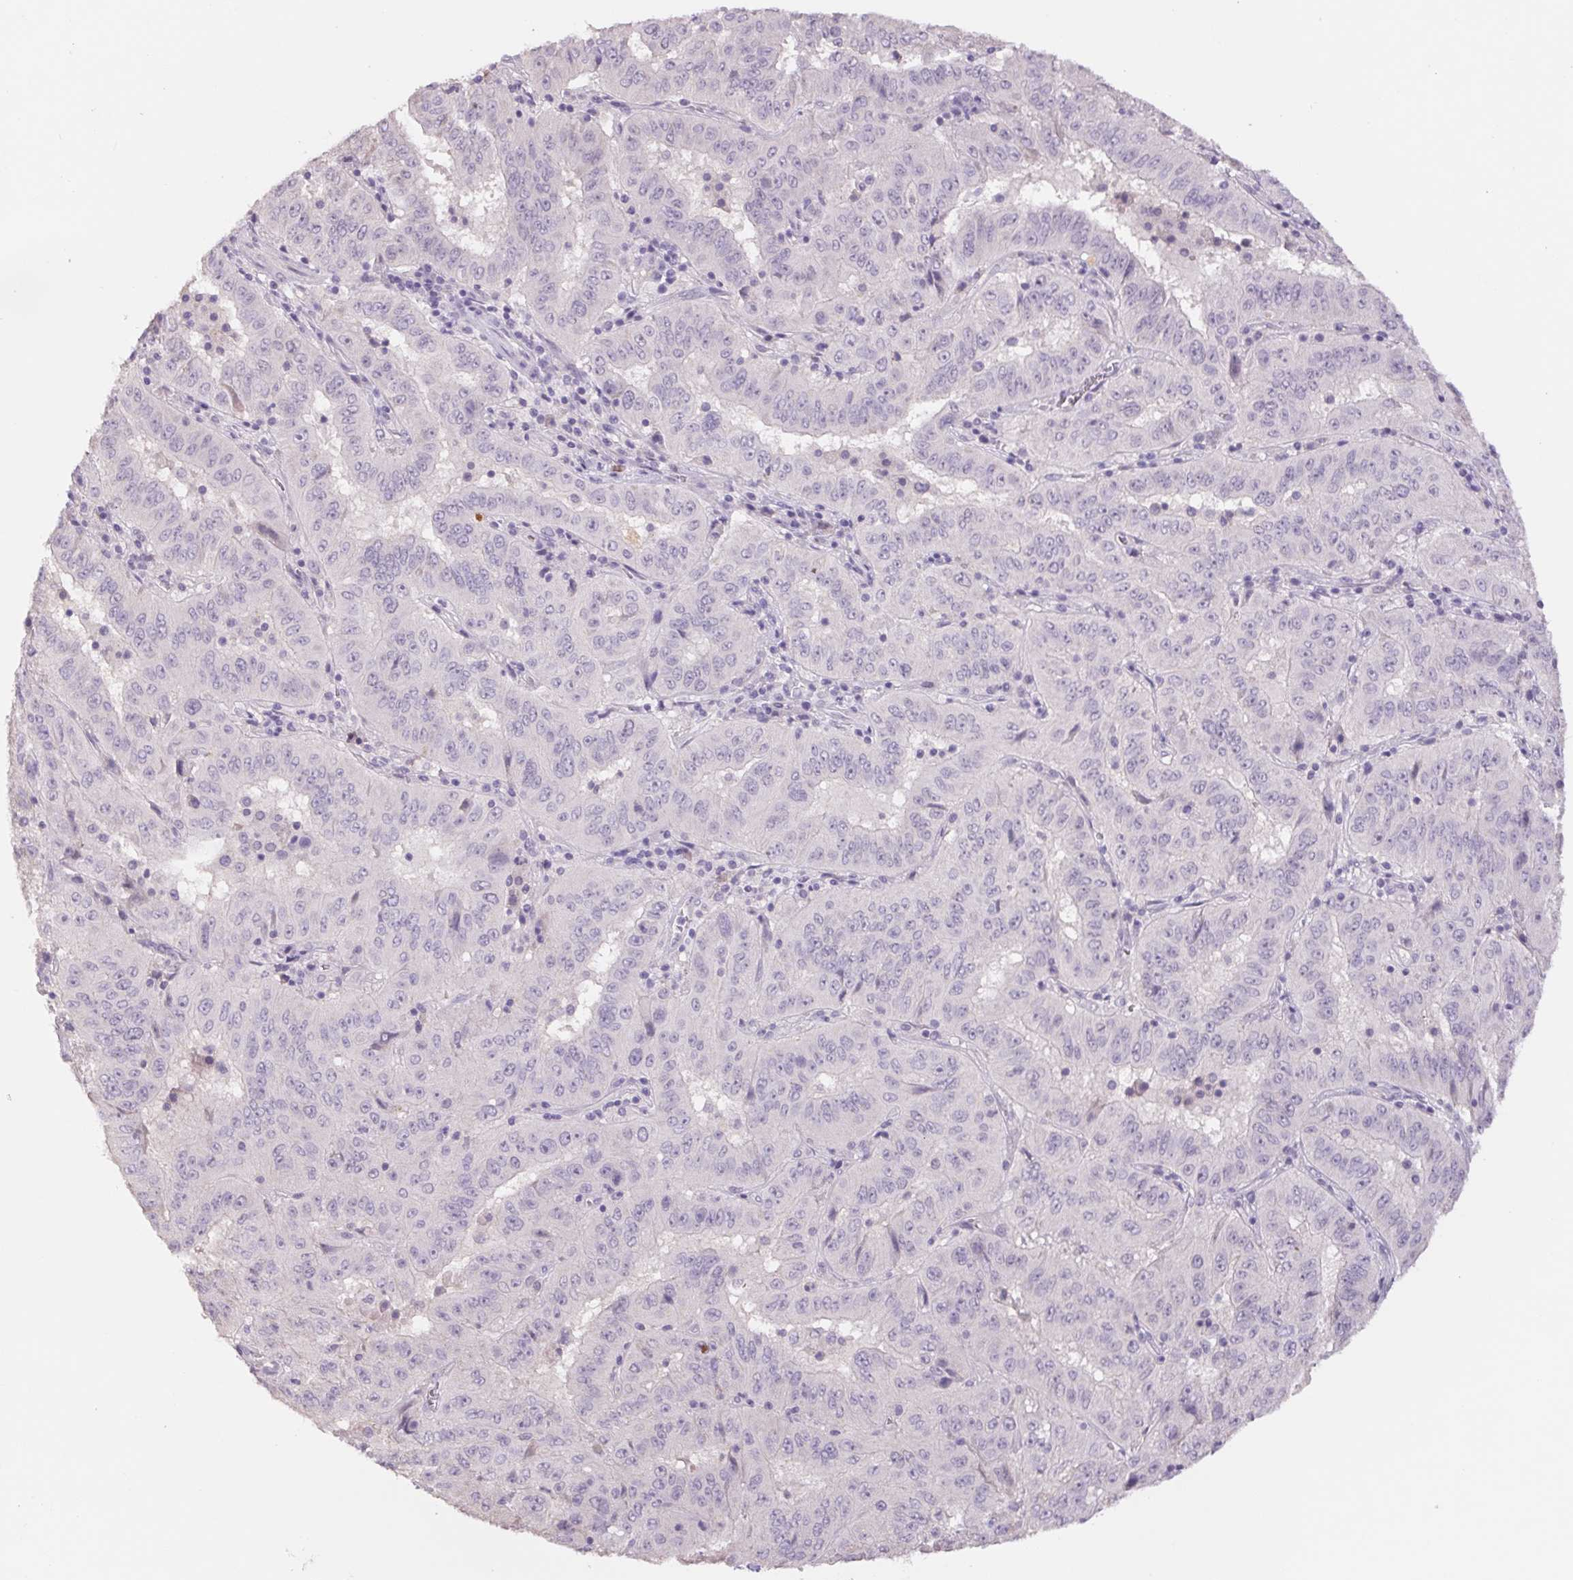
{"staining": {"intensity": "negative", "quantity": "none", "location": "none"}, "tissue": "pancreatic cancer", "cell_type": "Tumor cells", "image_type": "cancer", "snomed": [{"axis": "morphology", "description": "Adenocarcinoma, NOS"}, {"axis": "topography", "description": "Pancreas"}], "caption": "Tumor cells show no significant expression in pancreatic cancer.", "gene": "PNMA8B", "patient": {"sex": "male", "age": 63}}